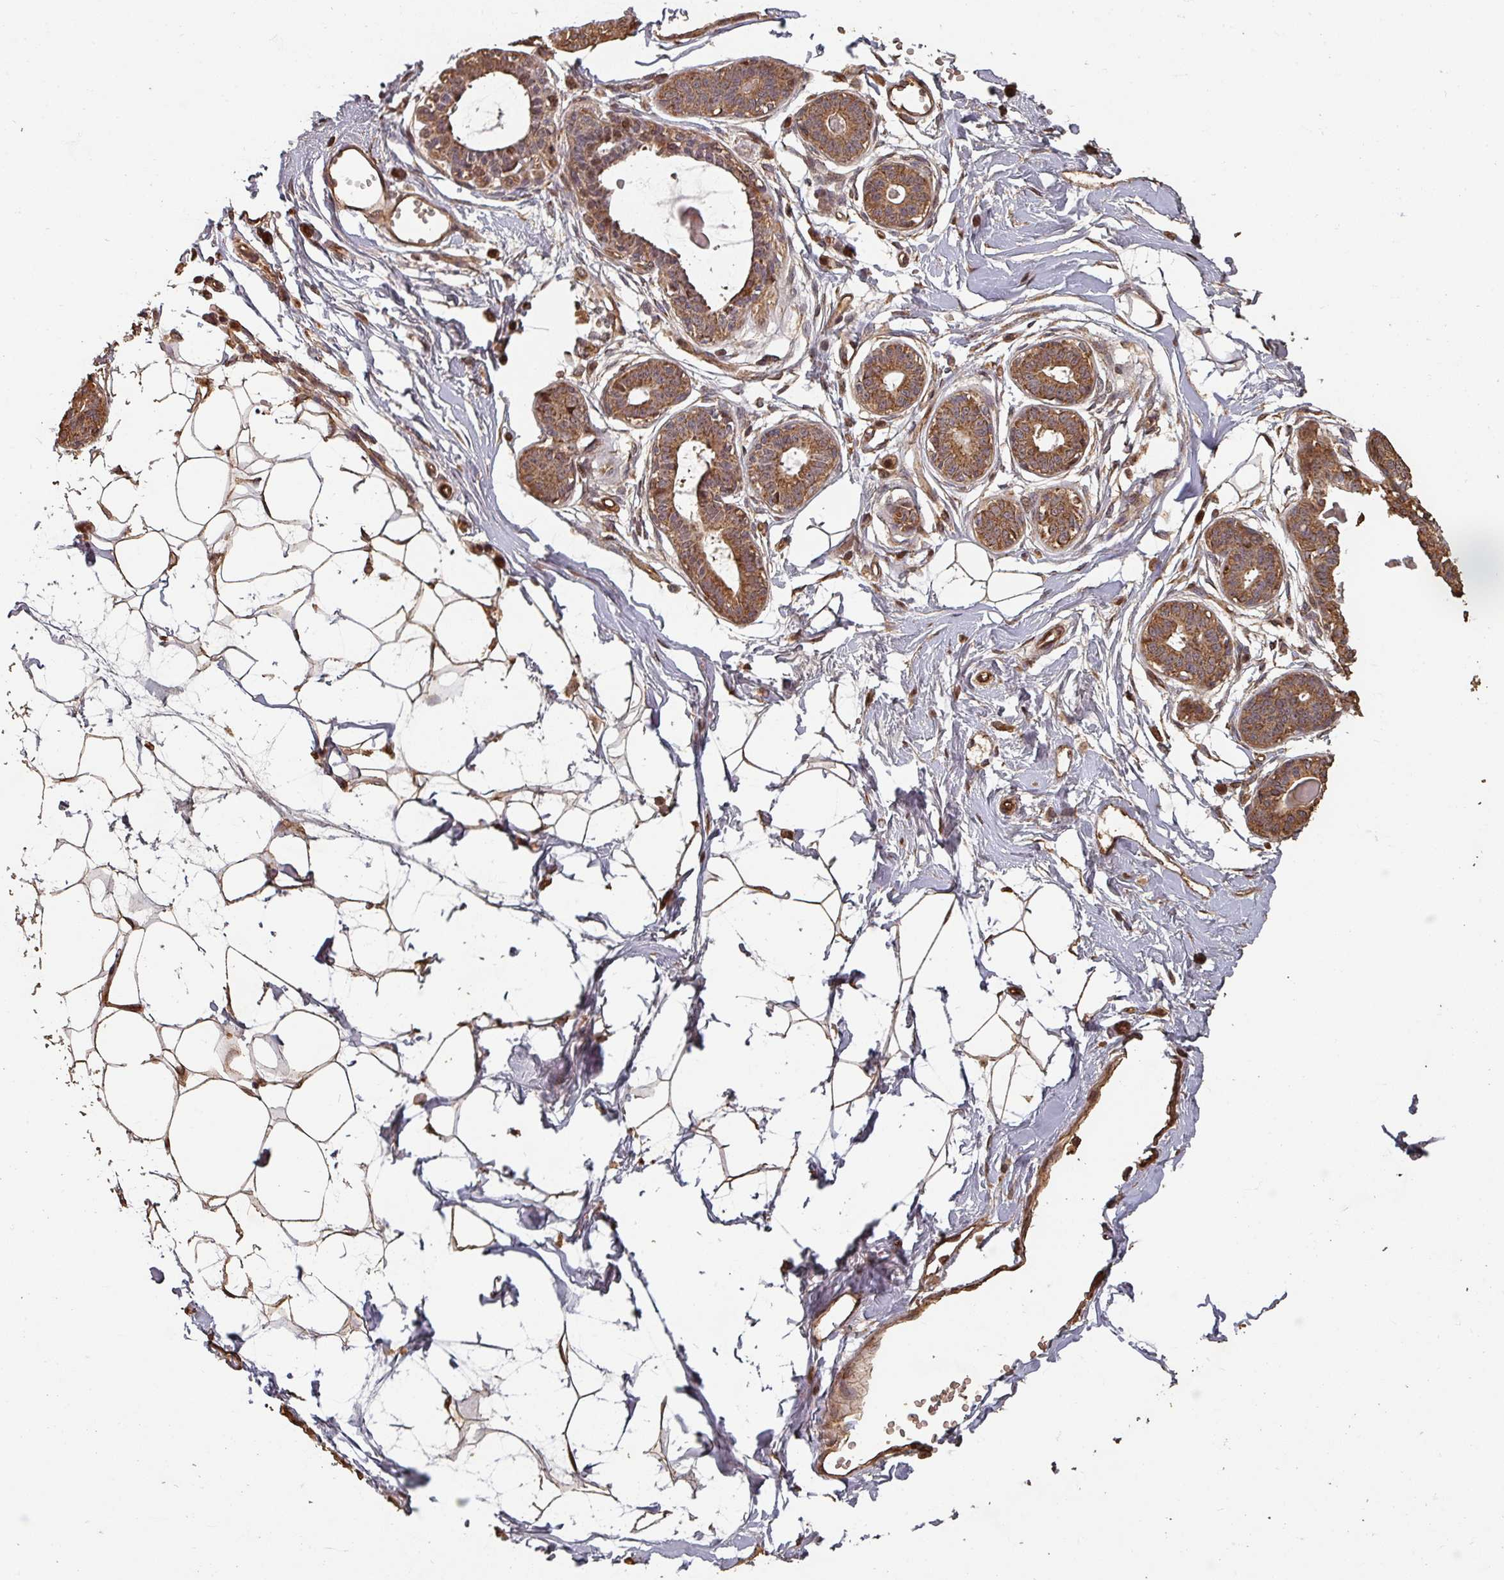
{"staining": {"intensity": "moderate", "quantity": ">75%", "location": "cytoplasmic/membranous"}, "tissue": "breast", "cell_type": "Adipocytes", "image_type": "normal", "snomed": [{"axis": "morphology", "description": "Normal tissue, NOS"}, {"axis": "topography", "description": "Breast"}], "caption": "Breast stained with a brown dye shows moderate cytoplasmic/membranous positive positivity in about >75% of adipocytes.", "gene": "EID1", "patient": {"sex": "female", "age": 45}}